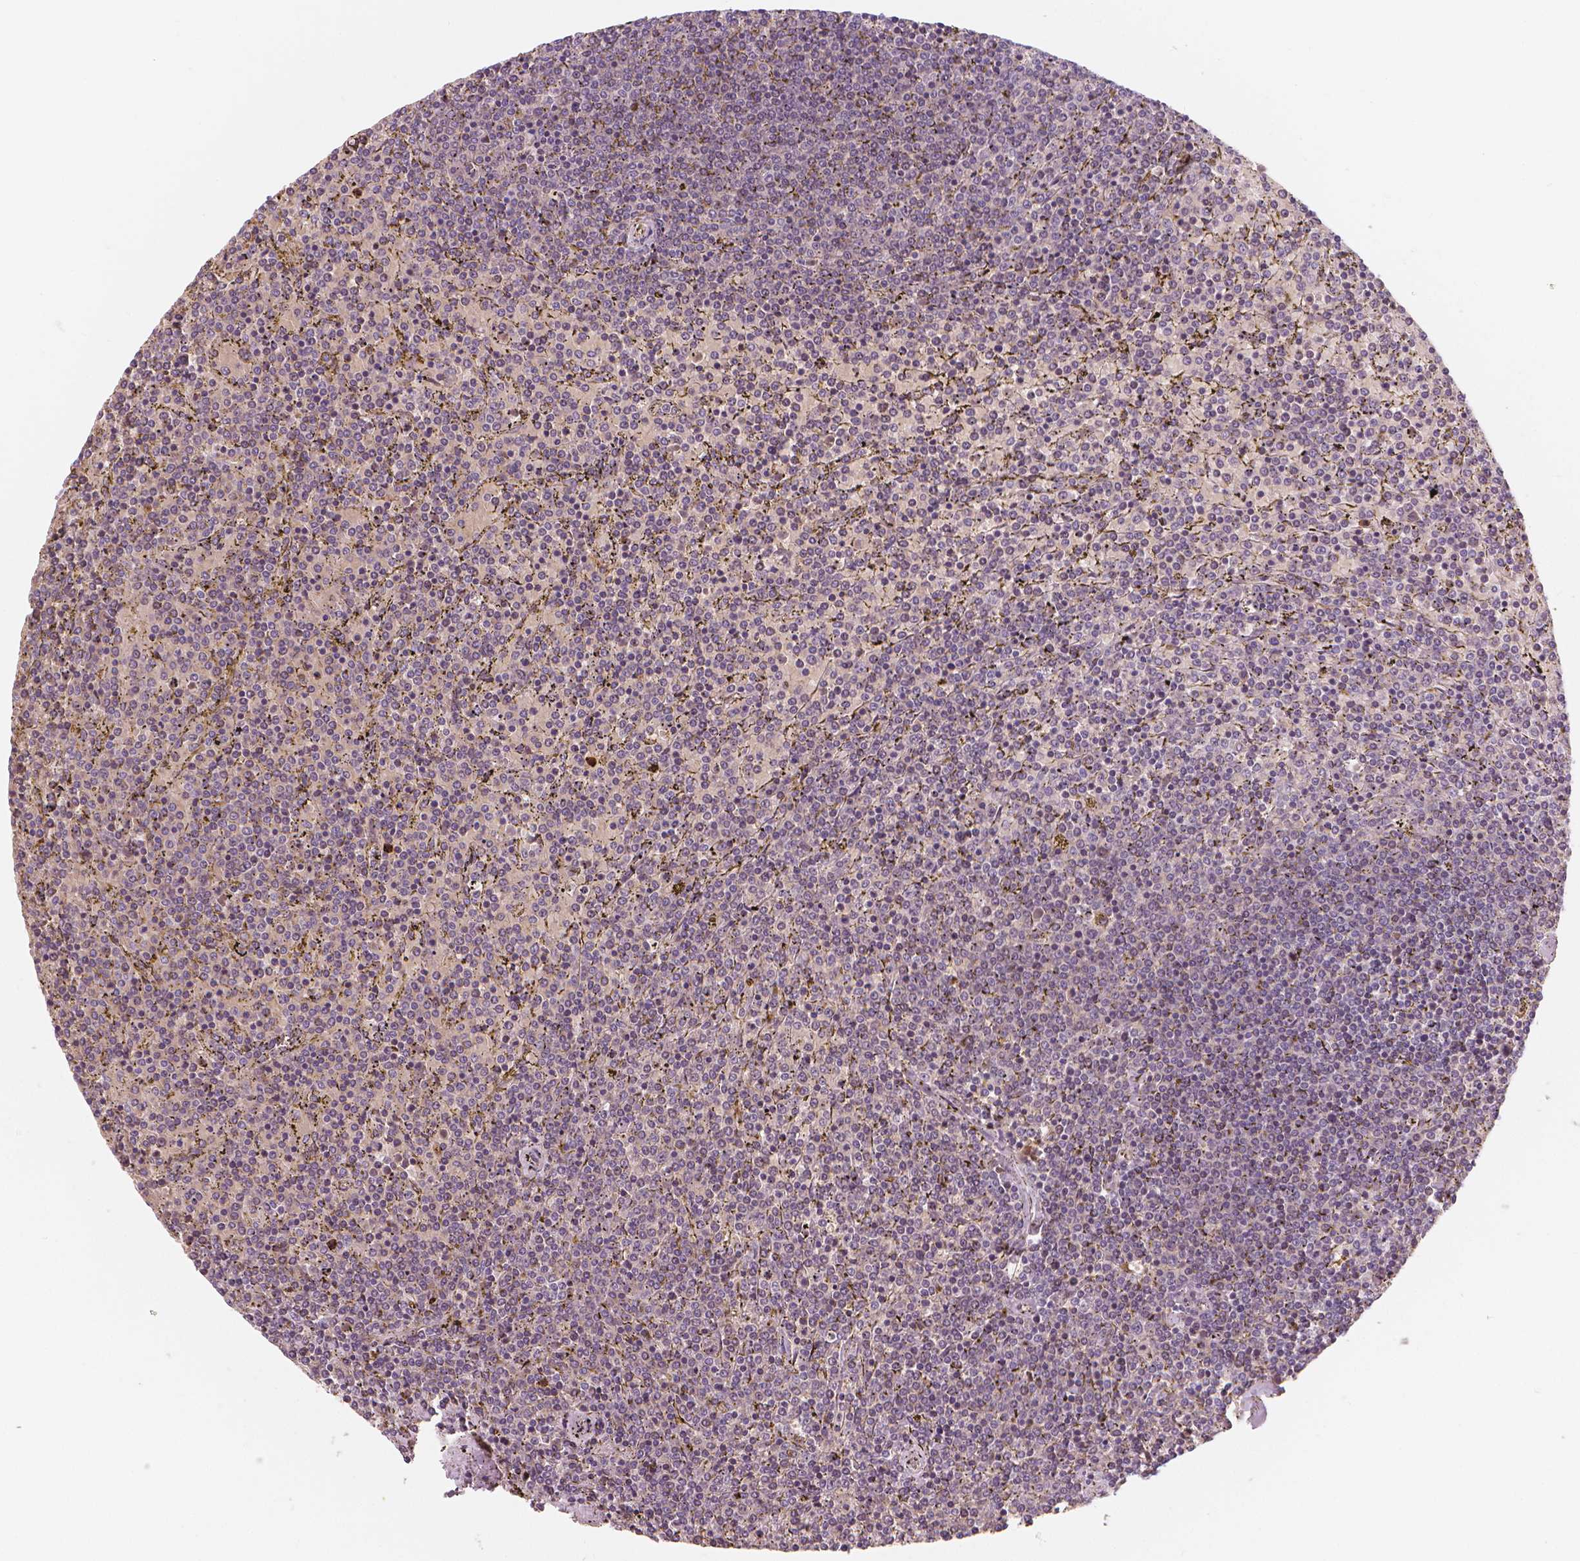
{"staining": {"intensity": "negative", "quantity": "none", "location": "none"}, "tissue": "lymphoma", "cell_type": "Tumor cells", "image_type": "cancer", "snomed": [{"axis": "morphology", "description": "Malignant lymphoma, non-Hodgkin's type, Low grade"}, {"axis": "topography", "description": "Spleen"}], "caption": "Low-grade malignant lymphoma, non-Hodgkin's type was stained to show a protein in brown. There is no significant expression in tumor cells.", "gene": "RNASE7", "patient": {"sex": "female", "age": 77}}